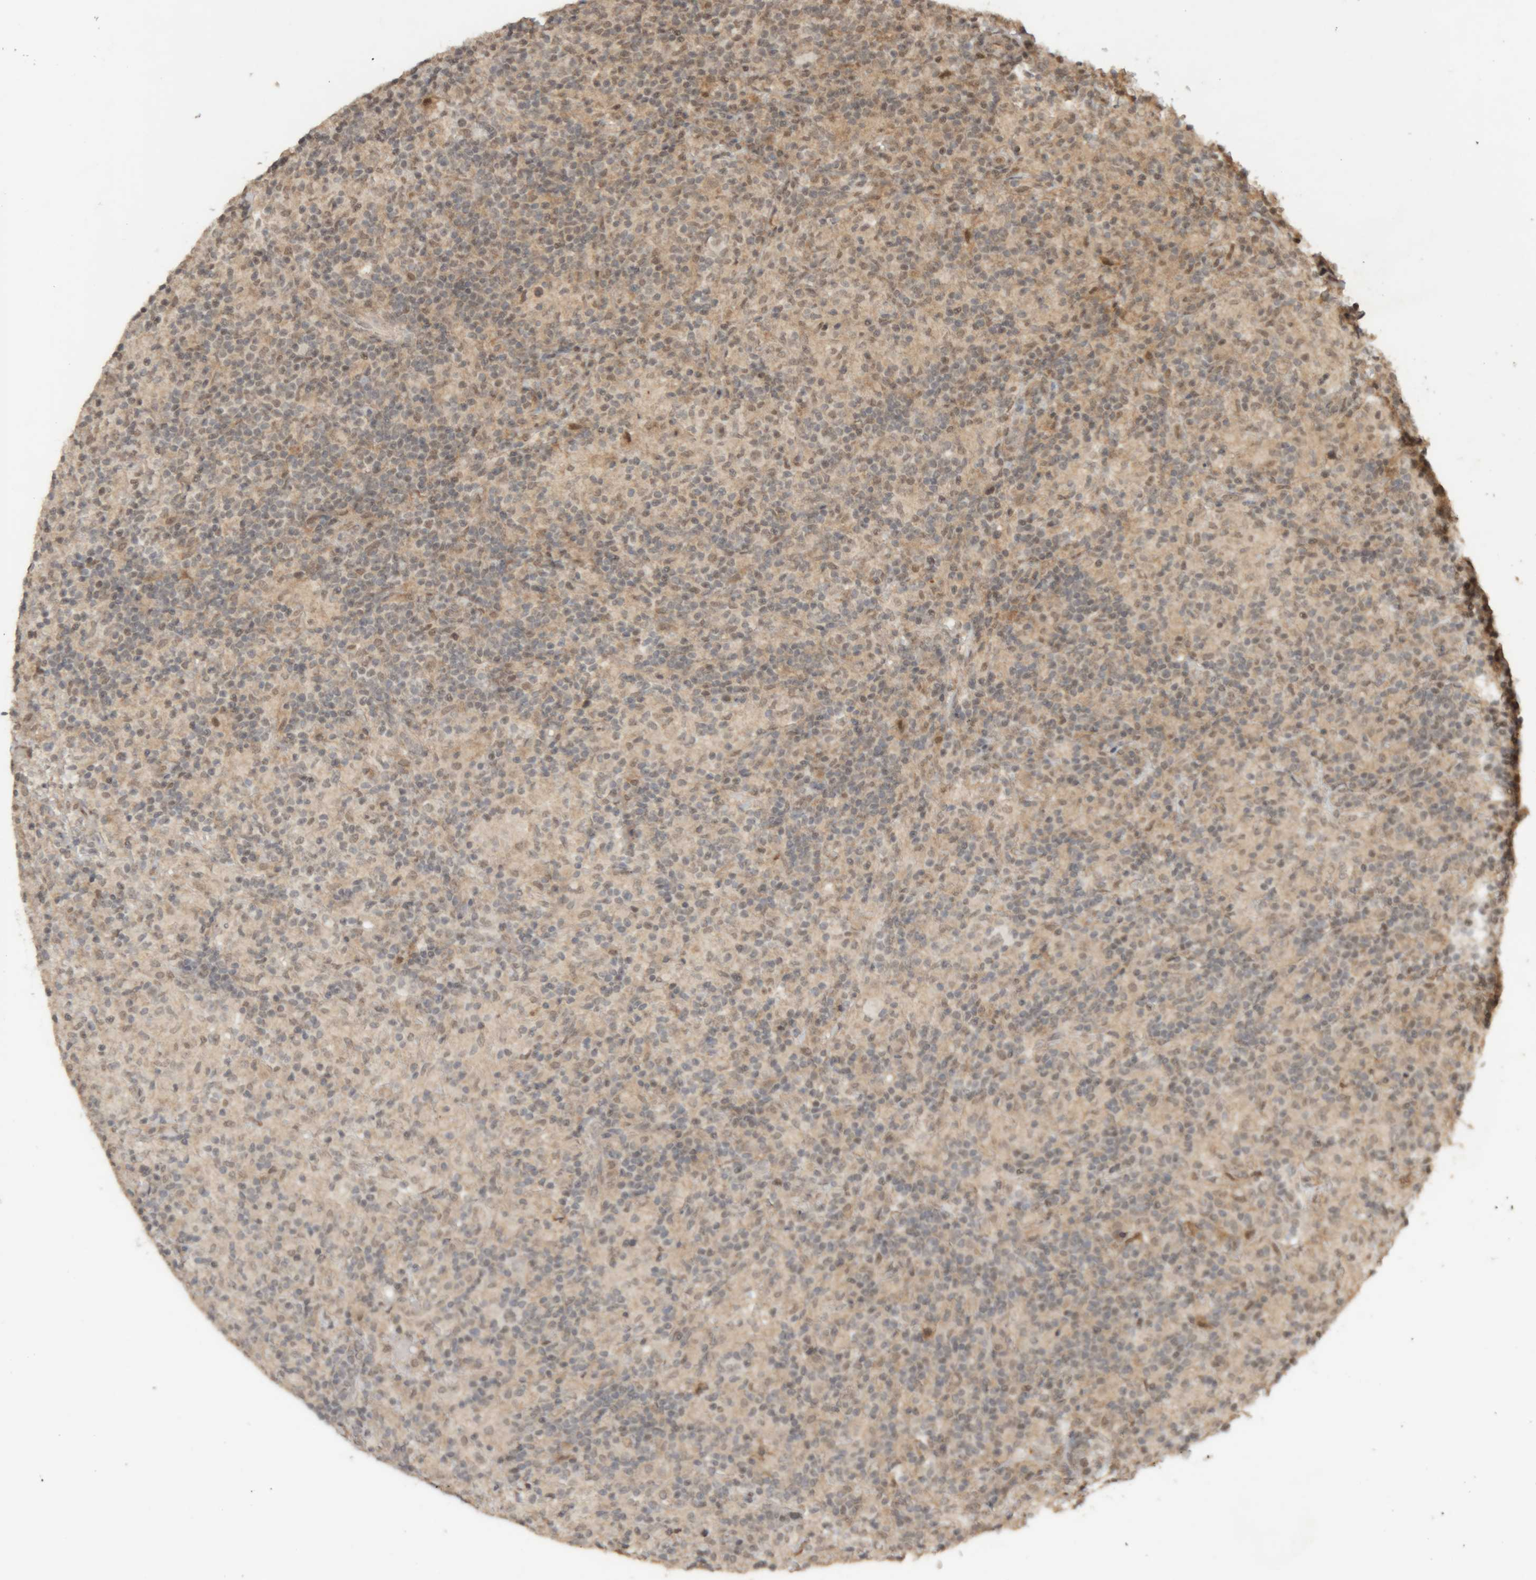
{"staining": {"intensity": "weak", "quantity": "25%-75%", "location": "nuclear"}, "tissue": "lymphoma", "cell_type": "Tumor cells", "image_type": "cancer", "snomed": [{"axis": "morphology", "description": "Hodgkin's disease, NOS"}, {"axis": "topography", "description": "Lymph node"}], "caption": "Human Hodgkin's disease stained with a brown dye displays weak nuclear positive positivity in about 25%-75% of tumor cells.", "gene": "KEAP1", "patient": {"sex": "male", "age": 70}}